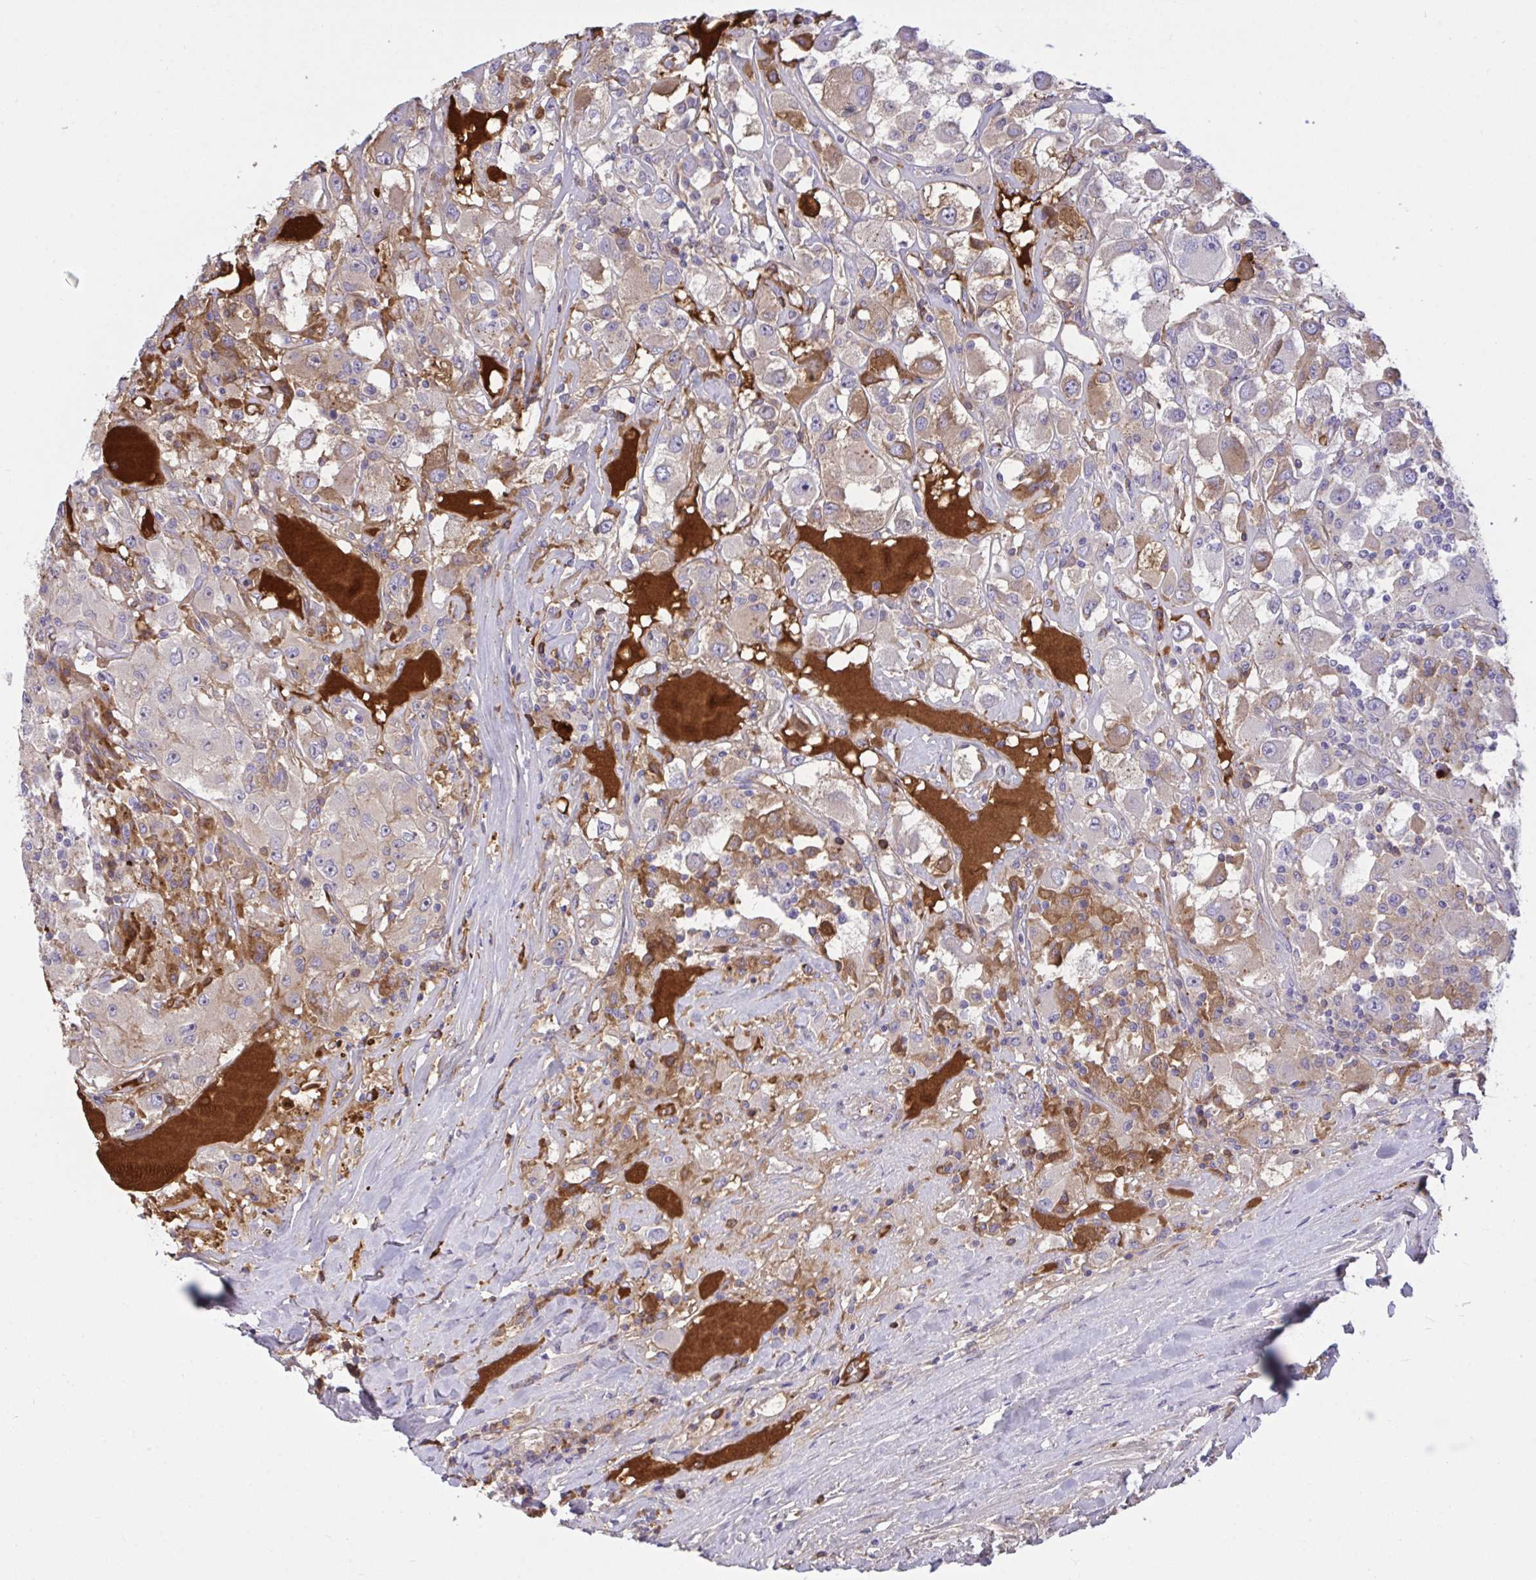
{"staining": {"intensity": "moderate", "quantity": "<25%", "location": "cytoplasmic/membranous"}, "tissue": "renal cancer", "cell_type": "Tumor cells", "image_type": "cancer", "snomed": [{"axis": "morphology", "description": "Adenocarcinoma, NOS"}, {"axis": "topography", "description": "Kidney"}], "caption": "Adenocarcinoma (renal) stained with a brown dye shows moderate cytoplasmic/membranous positive expression in approximately <25% of tumor cells.", "gene": "F2", "patient": {"sex": "female", "age": 67}}